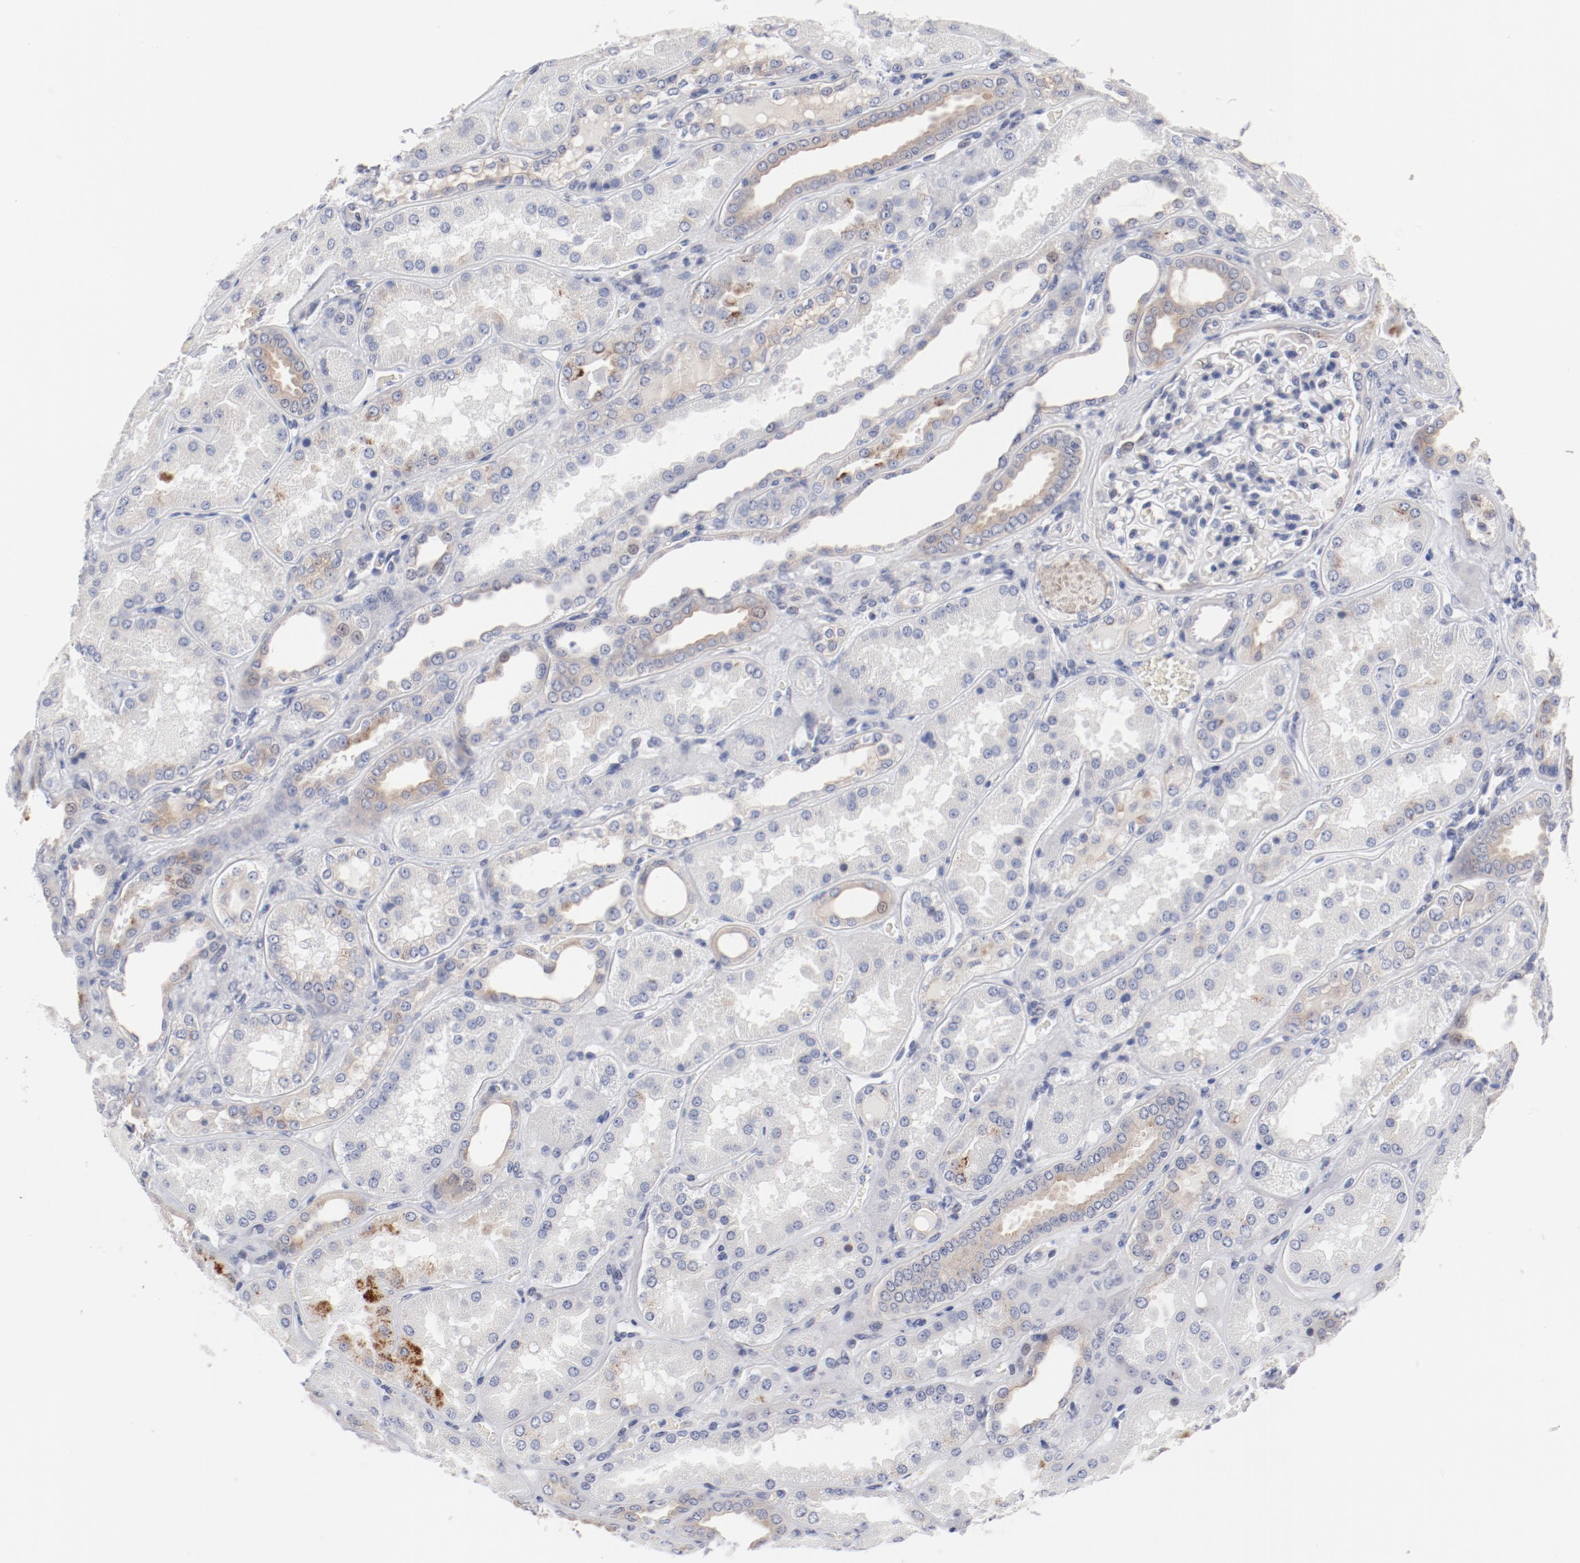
{"staining": {"intensity": "negative", "quantity": "none", "location": "none"}, "tissue": "kidney", "cell_type": "Cells in glomeruli", "image_type": "normal", "snomed": [{"axis": "morphology", "description": "Normal tissue, NOS"}, {"axis": "topography", "description": "Kidney"}], "caption": "This is an immunohistochemistry histopathology image of unremarkable kidney. There is no expression in cells in glomeruli.", "gene": "GPR143", "patient": {"sex": "female", "age": 56}}